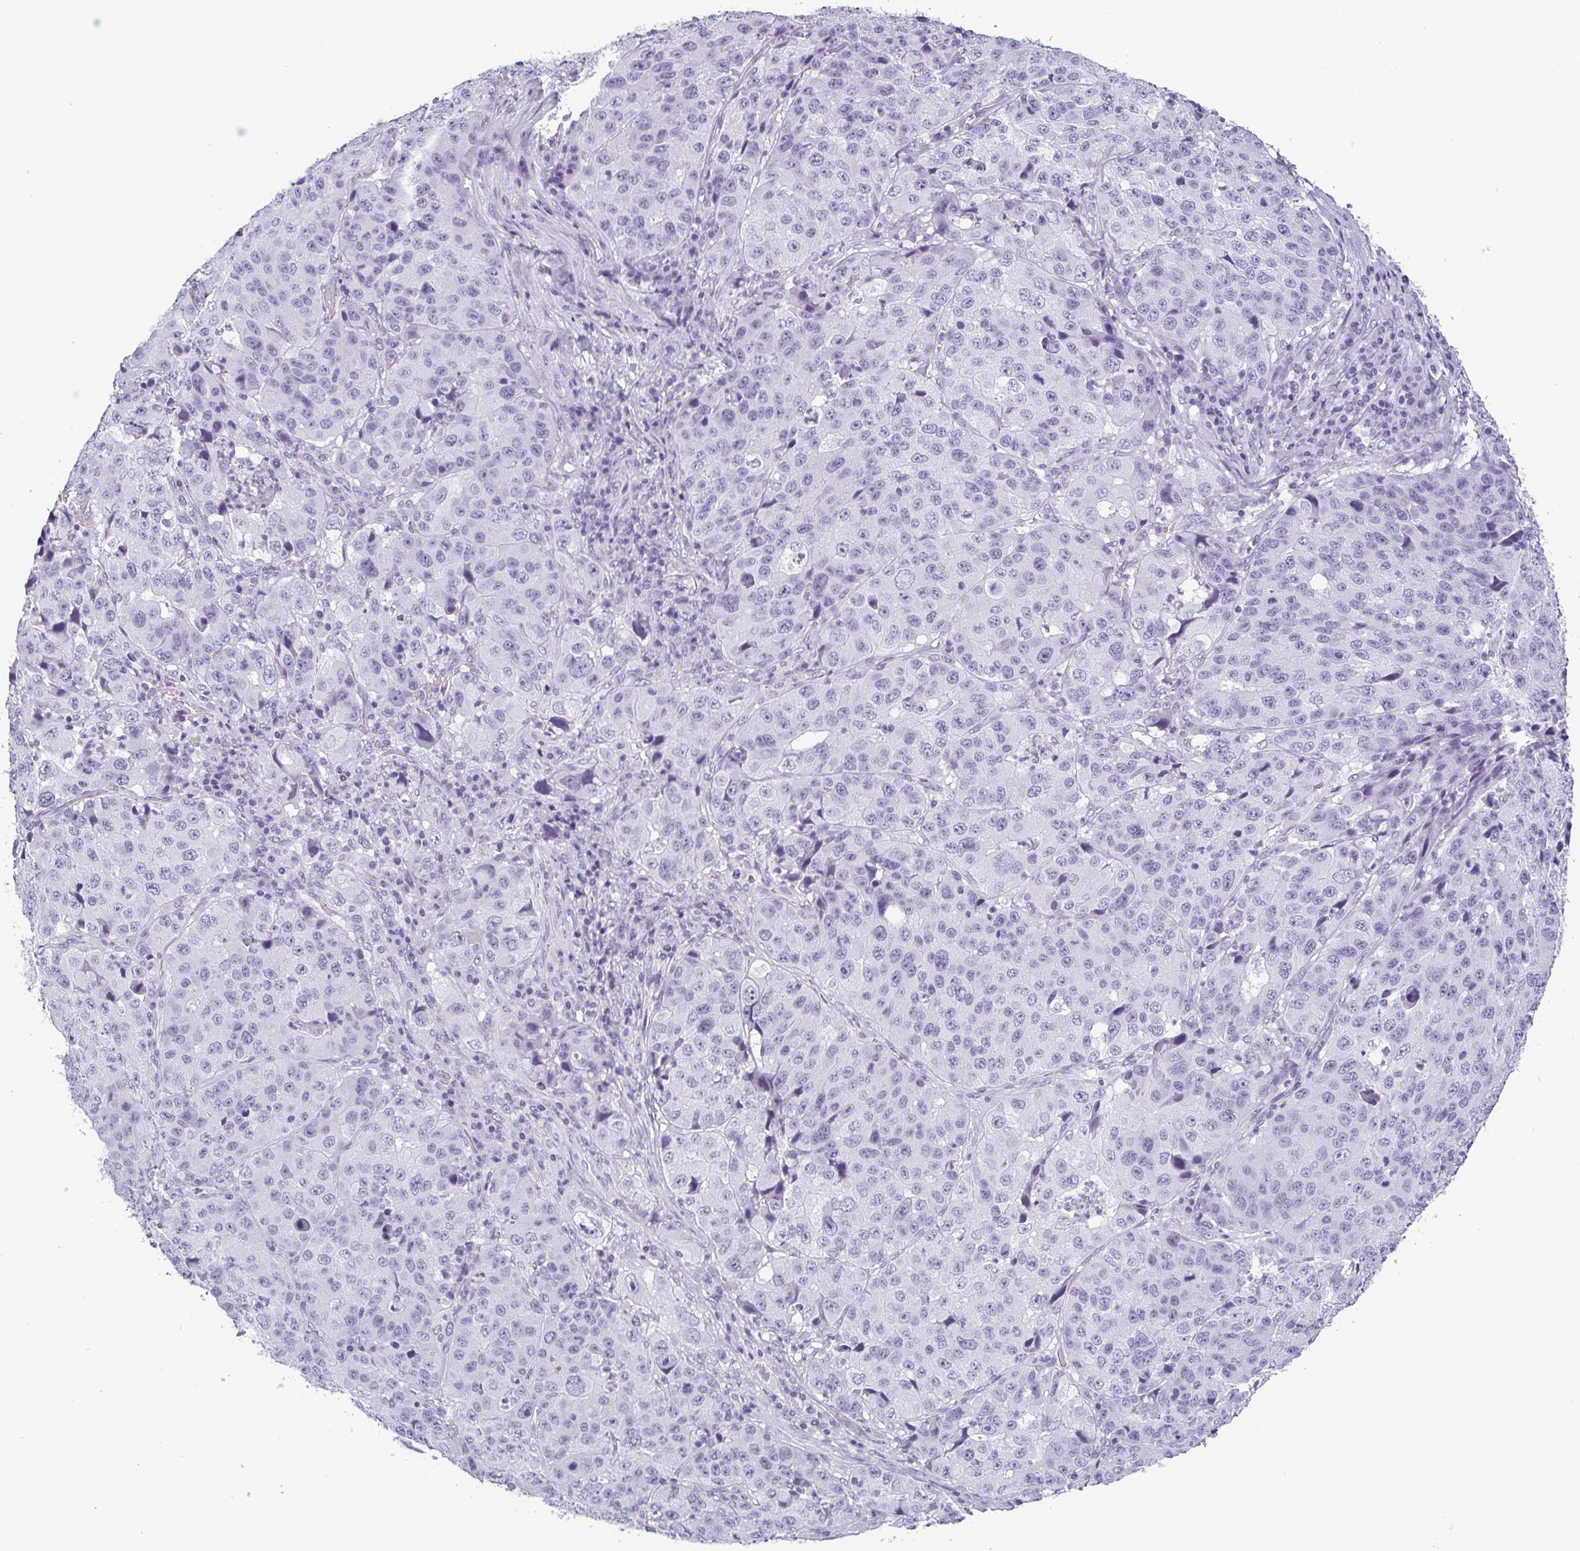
{"staining": {"intensity": "negative", "quantity": "none", "location": "none"}, "tissue": "stomach cancer", "cell_type": "Tumor cells", "image_type": "cancer", "snomed": [{"axis": "morphology", "description": "Adenocarcinoma, NOS"}, {"axis": "topography", "description": "Stomach"}], "caption": "DAB immunohistochemical staining of stomach cancer (adenocarcinoma) demonstrates no significant positivity in tumor cells.", "gene": "KRT78", "patient": {"sex": "male", "age": 71}}